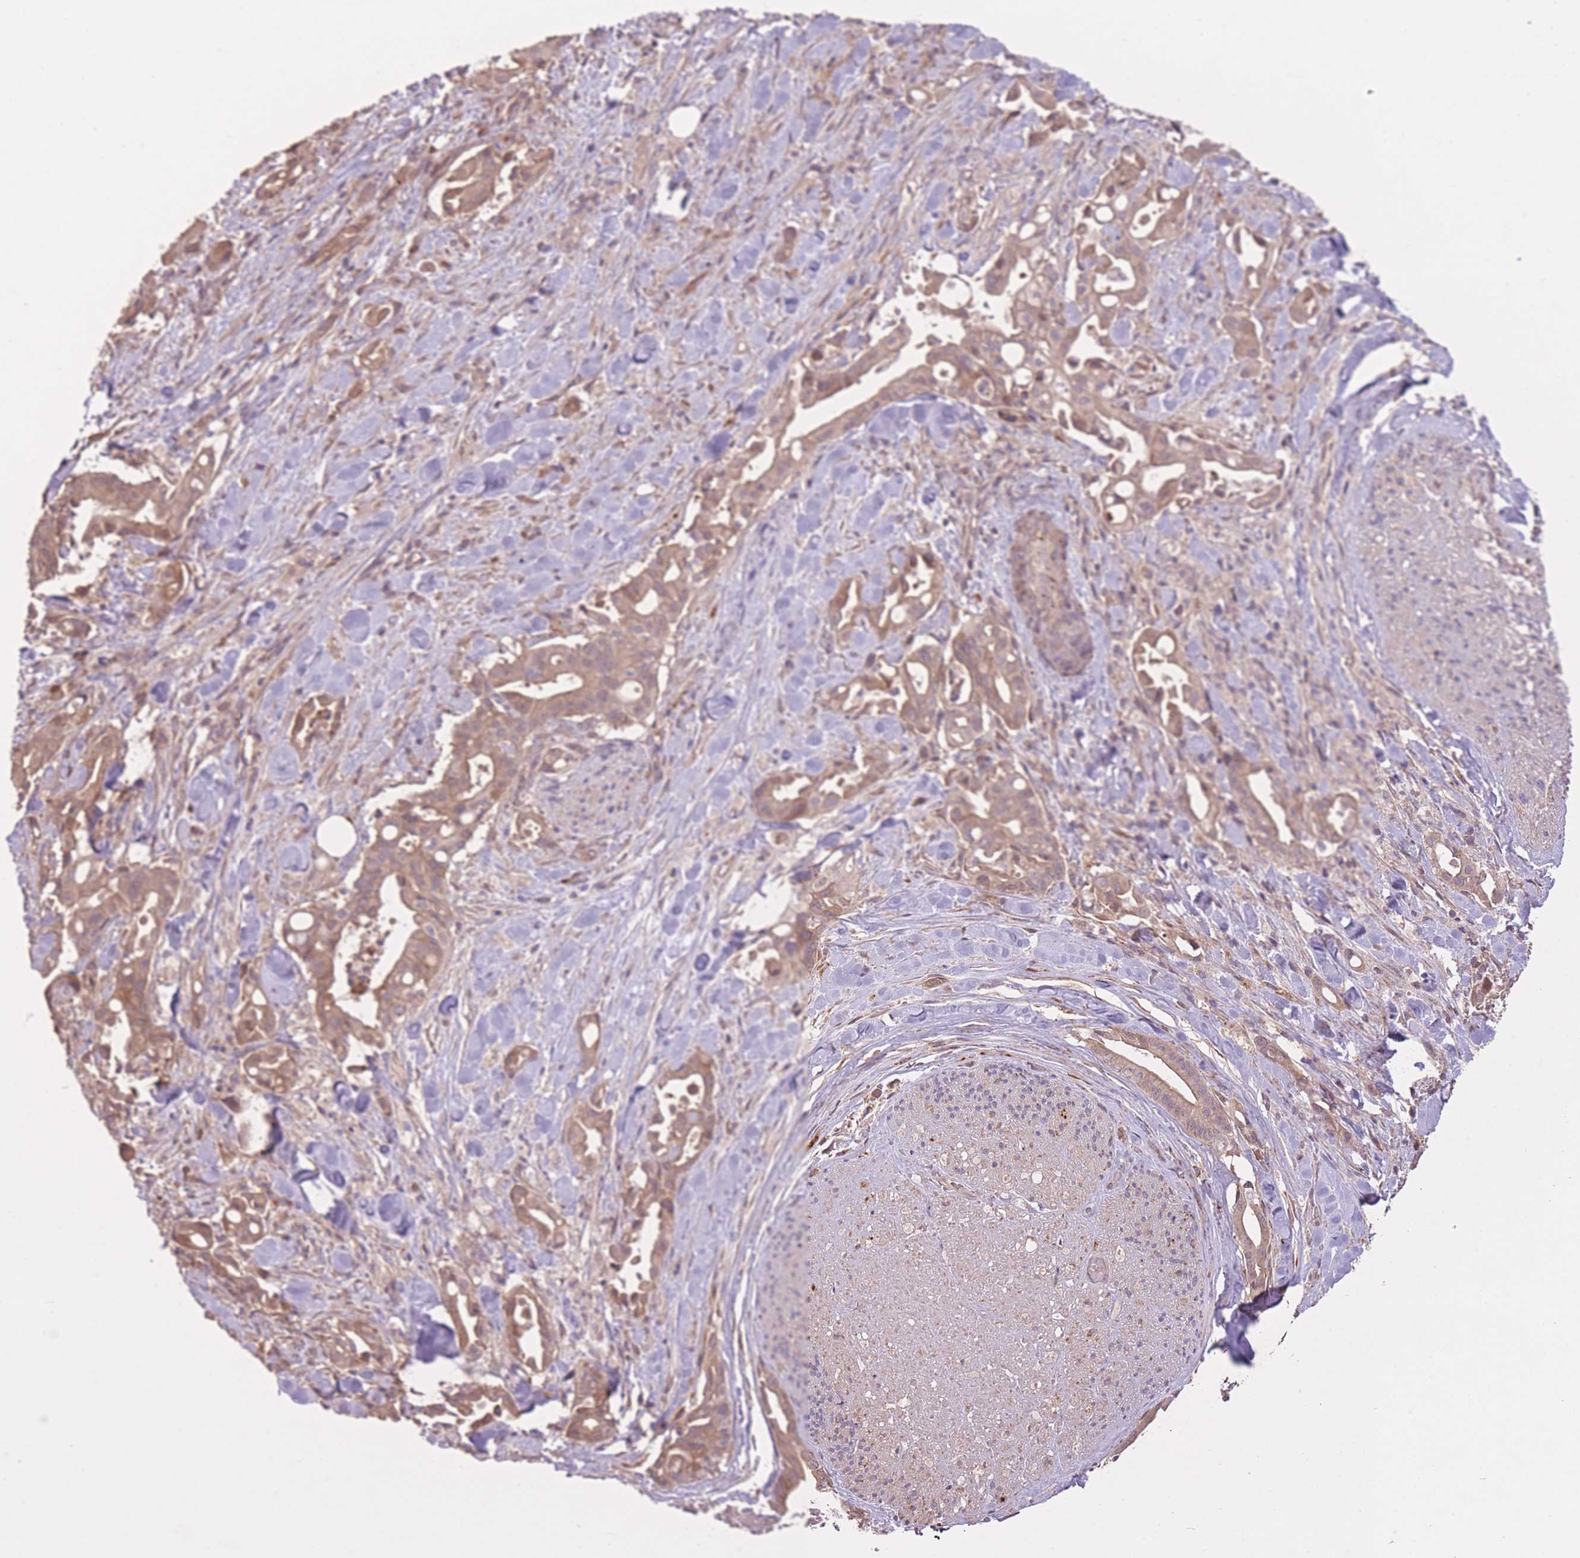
{"staining": {"intensity": "moderate", "quantity": ">75%", "location": "cytoplasmic/membranous"}, "tissue": "liver cancer", "cell_type": "Tumor cells", "image_type": "cancer", "snomed": [{"axis": "morphology", "description": "Cholangiocarcinoma"}, {"axis": "topography", "description": "Liver"}], "caption": "Moderate cytoplasmic/membranous protein staining is seen in about >75% of tumor cells in liver cancer.", "gene": "POLR3F", "patient": {"sex": "female", "age": 68}}